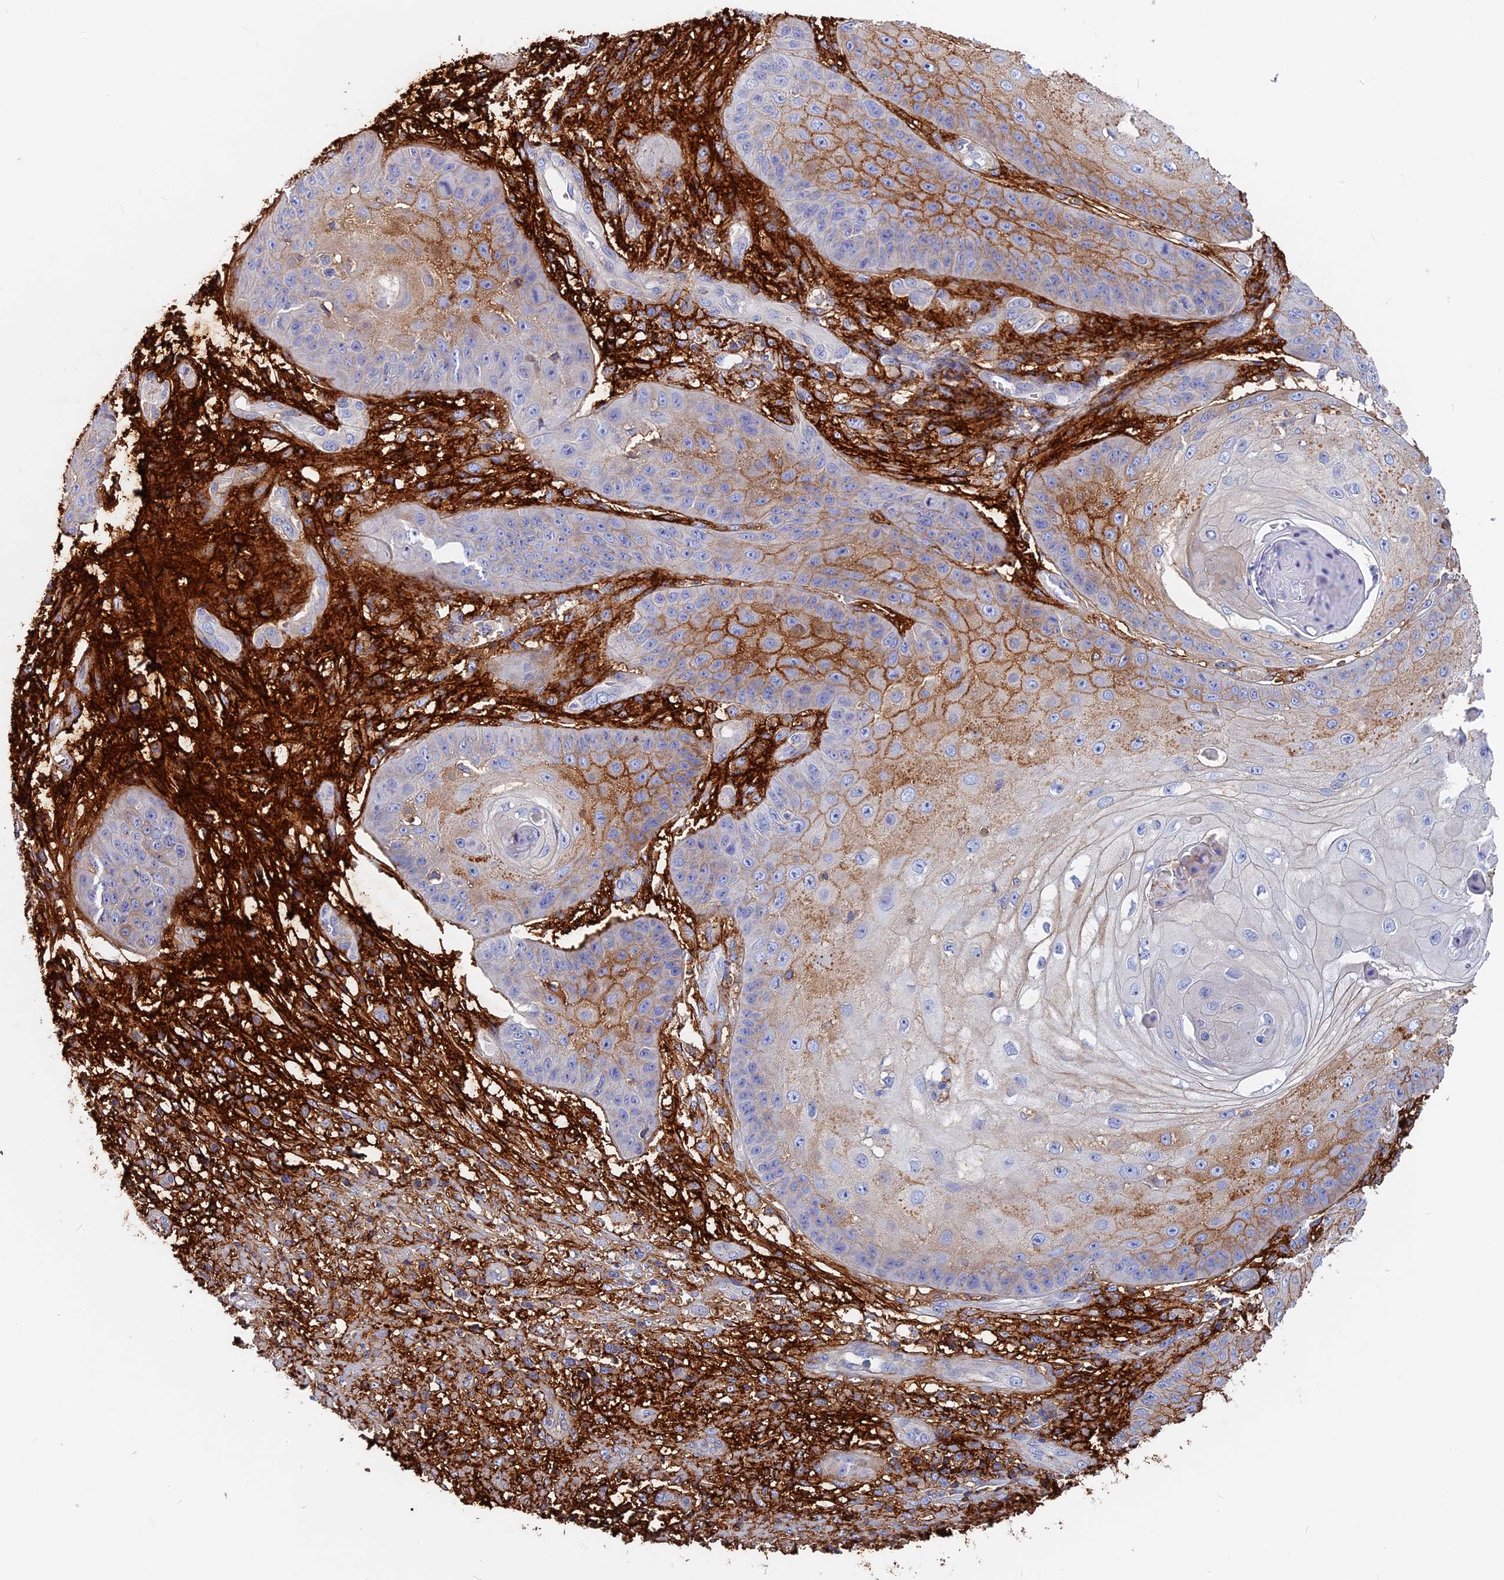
{"staining": {"intensity": "moderate", "quantity": "<25%", "location": "cytoplasmic/membranous"}, "tissue": "skin cancer", "cell_type": "Tumor cells", "image_type": "cancer", "snomed": [{"axis": "morphology", "description": "Squamous cell carcinoma, NOS"}, {"axis": "topography", "description": "Skin"}], "caption": "High-power microscopy captured an immunohistochemistry (IHC) histopathology image of skin cancer, revealing moderate cytoplasmic/membranous staining in approximately <25% of tumor cells. The protein of interest is stained brown, and the nuclei are stained in blue (DAB IHC with brightfield microscopy, high magnification).", "gene": "ITIH1", "patient": {"sex": "male", "age": 70}}